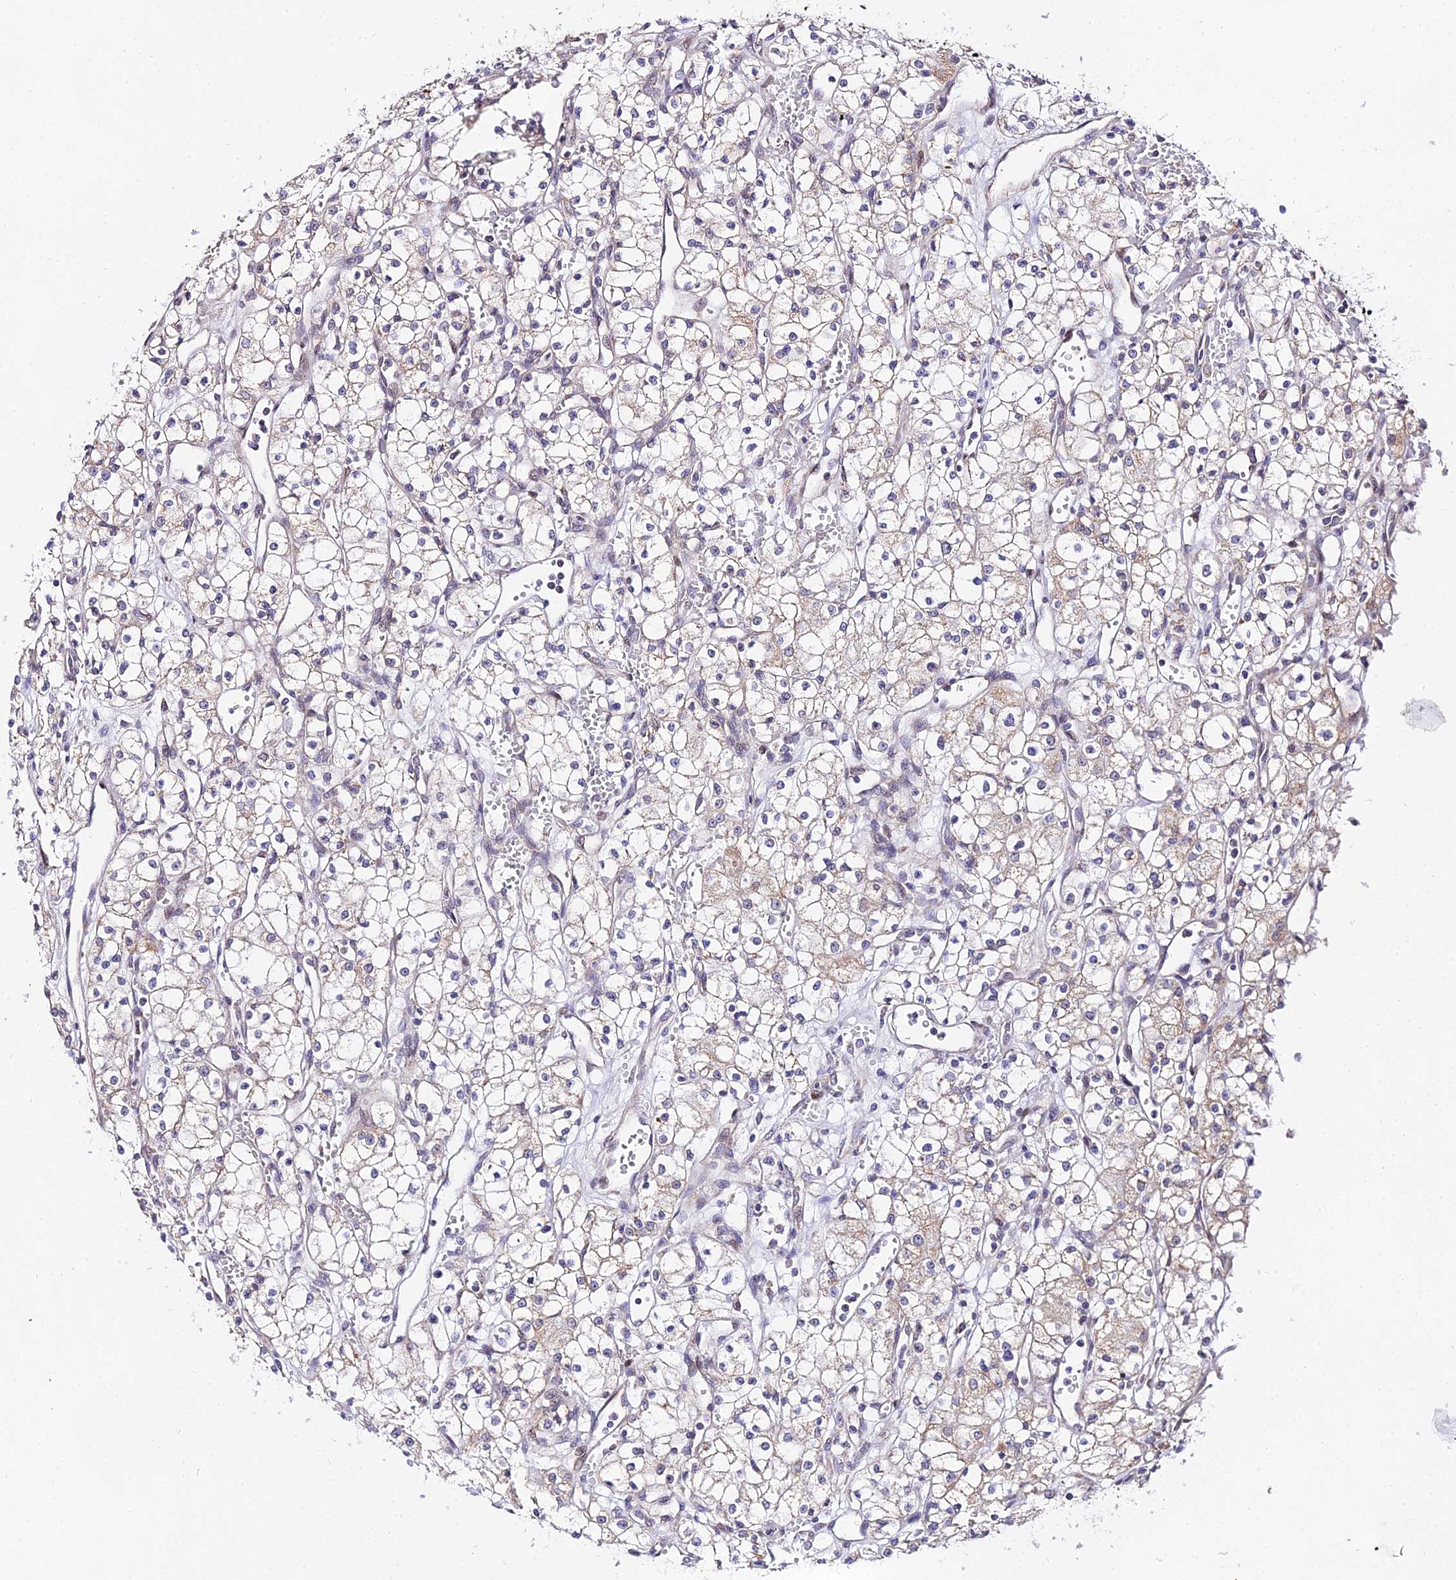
{"staining": {"intensity": "weak", "quantity": "<25%", "location": "cytoplasmic/membranous"}, "tissue": "renal cancer", "cell_type": "Tumor cells", "image_type": "cancer", "snomed": [{"axis": "morphology", "description": "Adenocarcinoma, NOS"}, {"axis": "topography", "description": "Kidney"}], "caption": "IHC of human adenocarcinoma (renal) shows no positivity in tumor cells. (Immunohistochemistry (ihc), brightfield microscopy, high magnification).", "gene": "ATP5PB", "patient": {"sex": "male", "age": 59}}